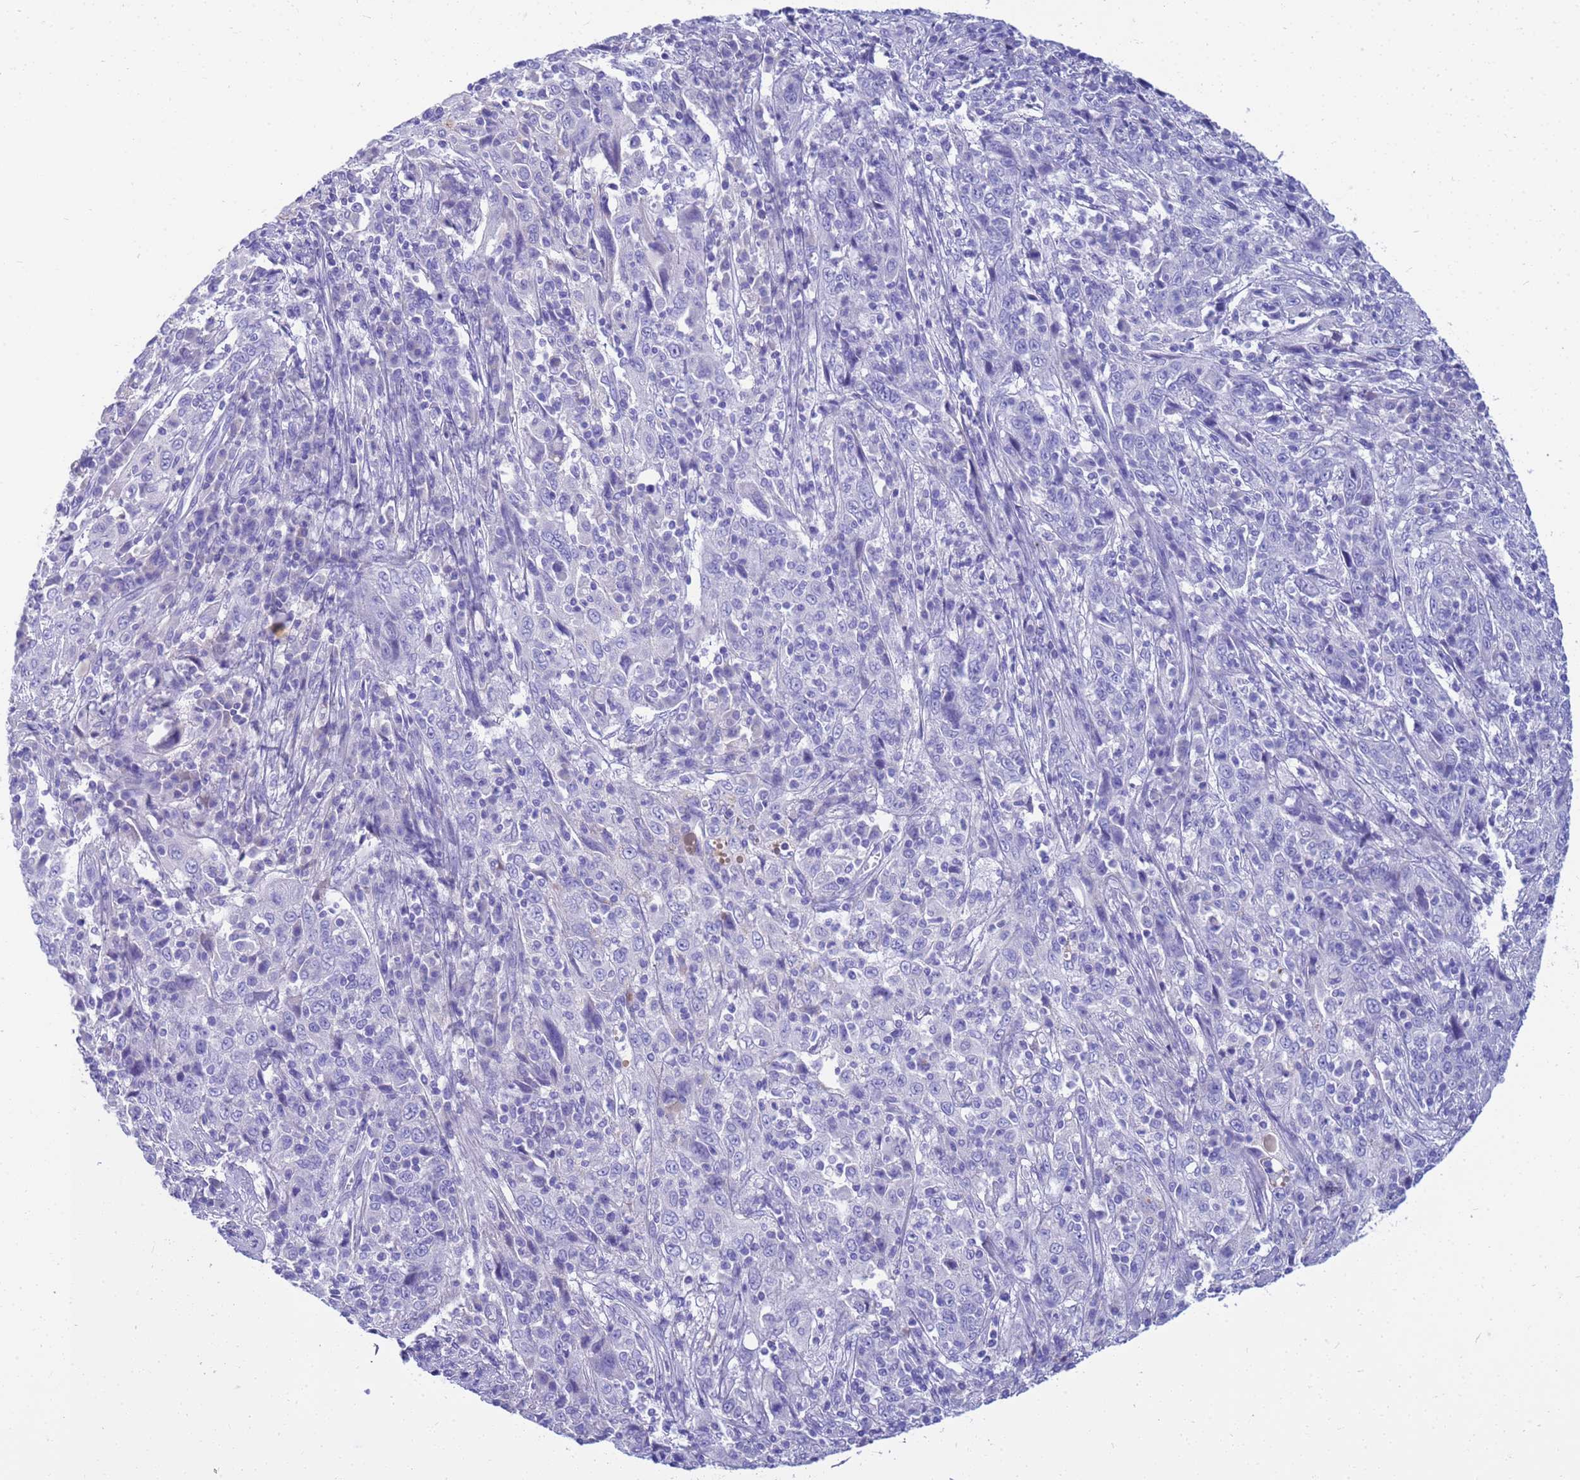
{"staining": {"intensity": "negative", "quantity": "none", "location": "none"}, "tissue": "cervical cancer", "cell_type": "Tumor cells", "image_type": "cancer", "snomed": [{"axis": "morphology", "description": "Squamous cell carcinoma, NOS"}, {"axis": "topography", "description": "Cervix"}], "caption": "Histopathology image shows no significant protein staining in tumor cells of cervical cancer.", "gene": "SYCN", "patient": {"sex": "female", "age": 46}}